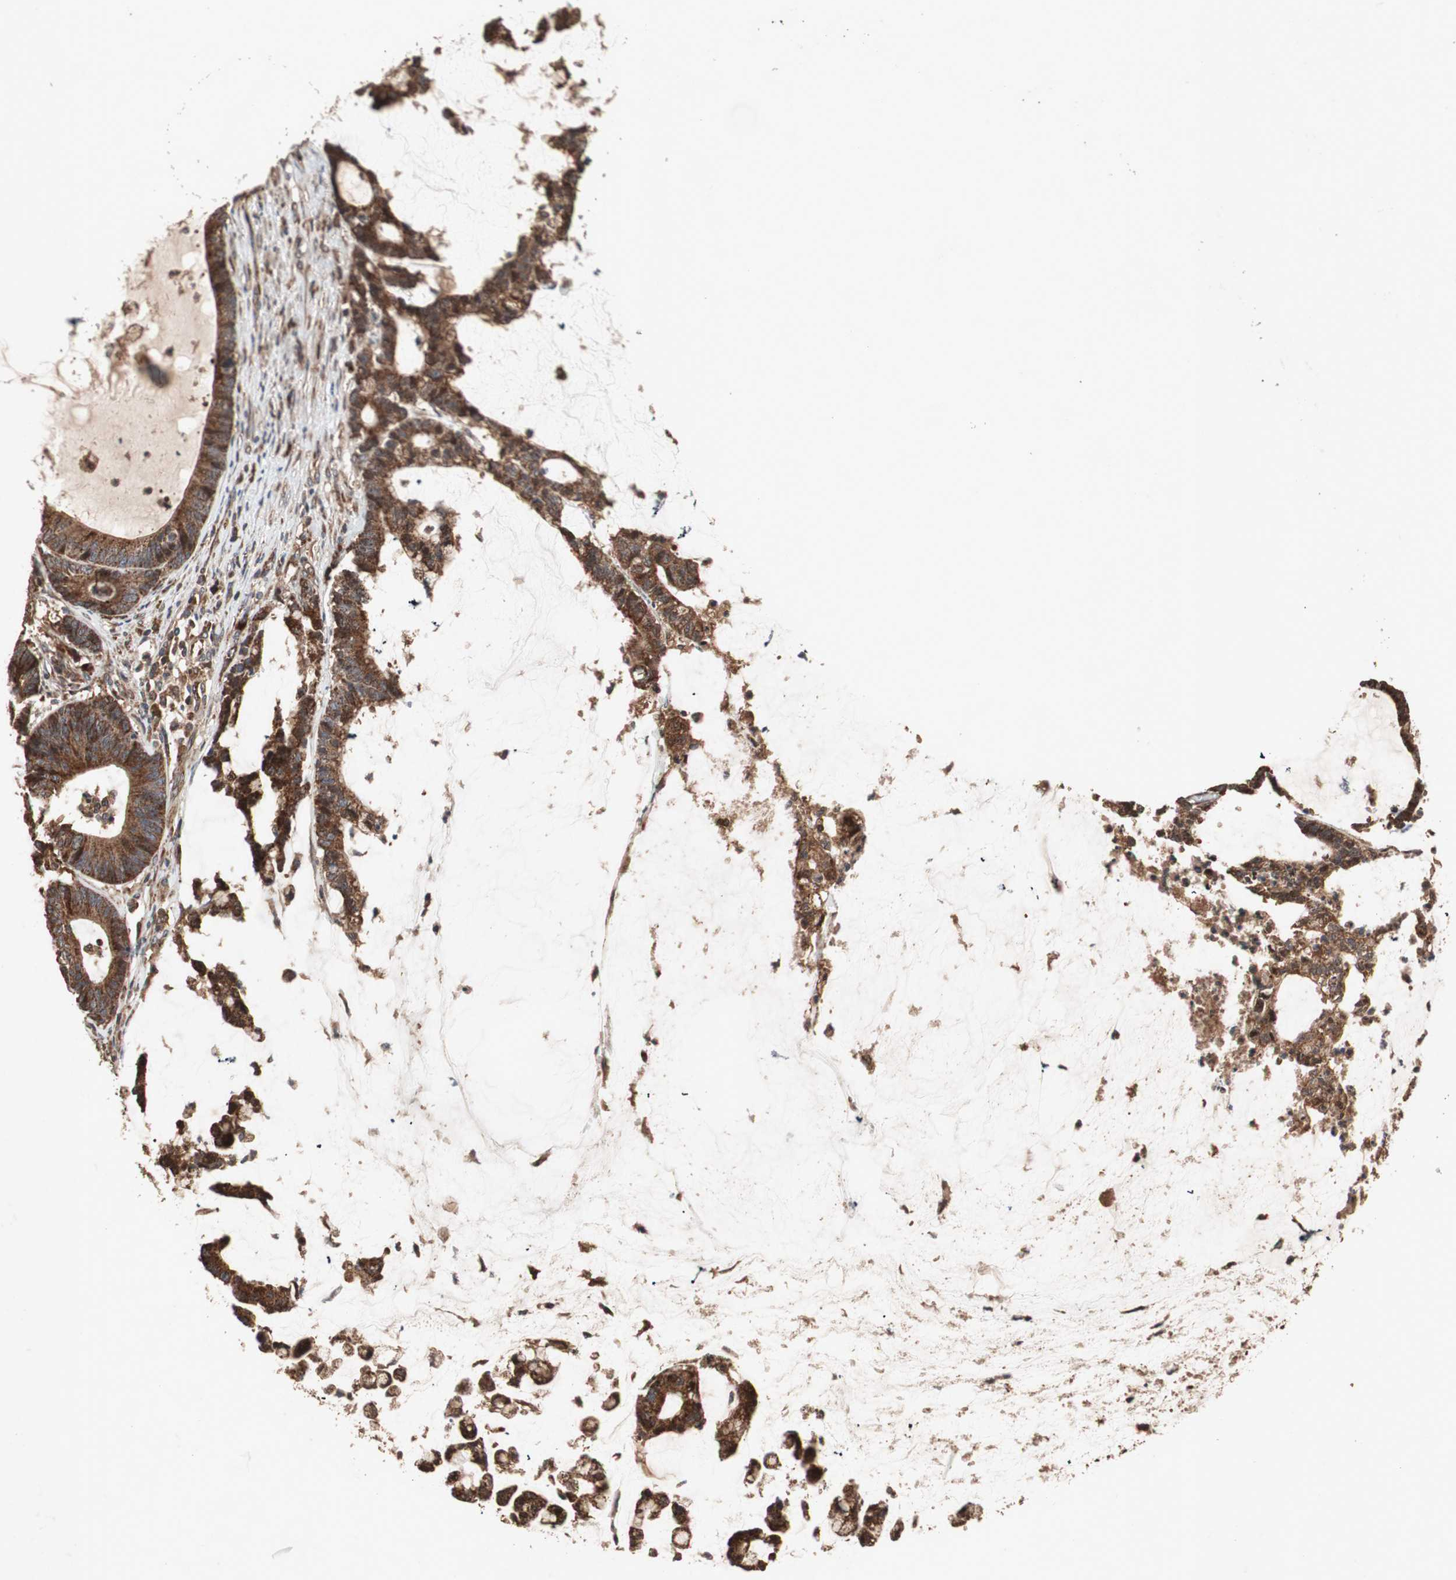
{"staining": {"intensity": "strong", "quantity": ">75%", "location": "cytoplasmic/membranous"}, "tissue": "colorectal cancer", "cell_type": "Tumor cells", "image_type": "cancer", "snomed": [{"axis": "morphology", "description": "Adenocarcinoma, NOS"}, {"axis": "topography", "description": "Colon"}], "caption": "IHC of colorectal cancer (adenocarcinoma) displays high levels of strong cytoplasmic/membranous staining in about >75% of tumor cells.", "gene": "RAB1A", "patient": {"sex": "female", "age": 84}}